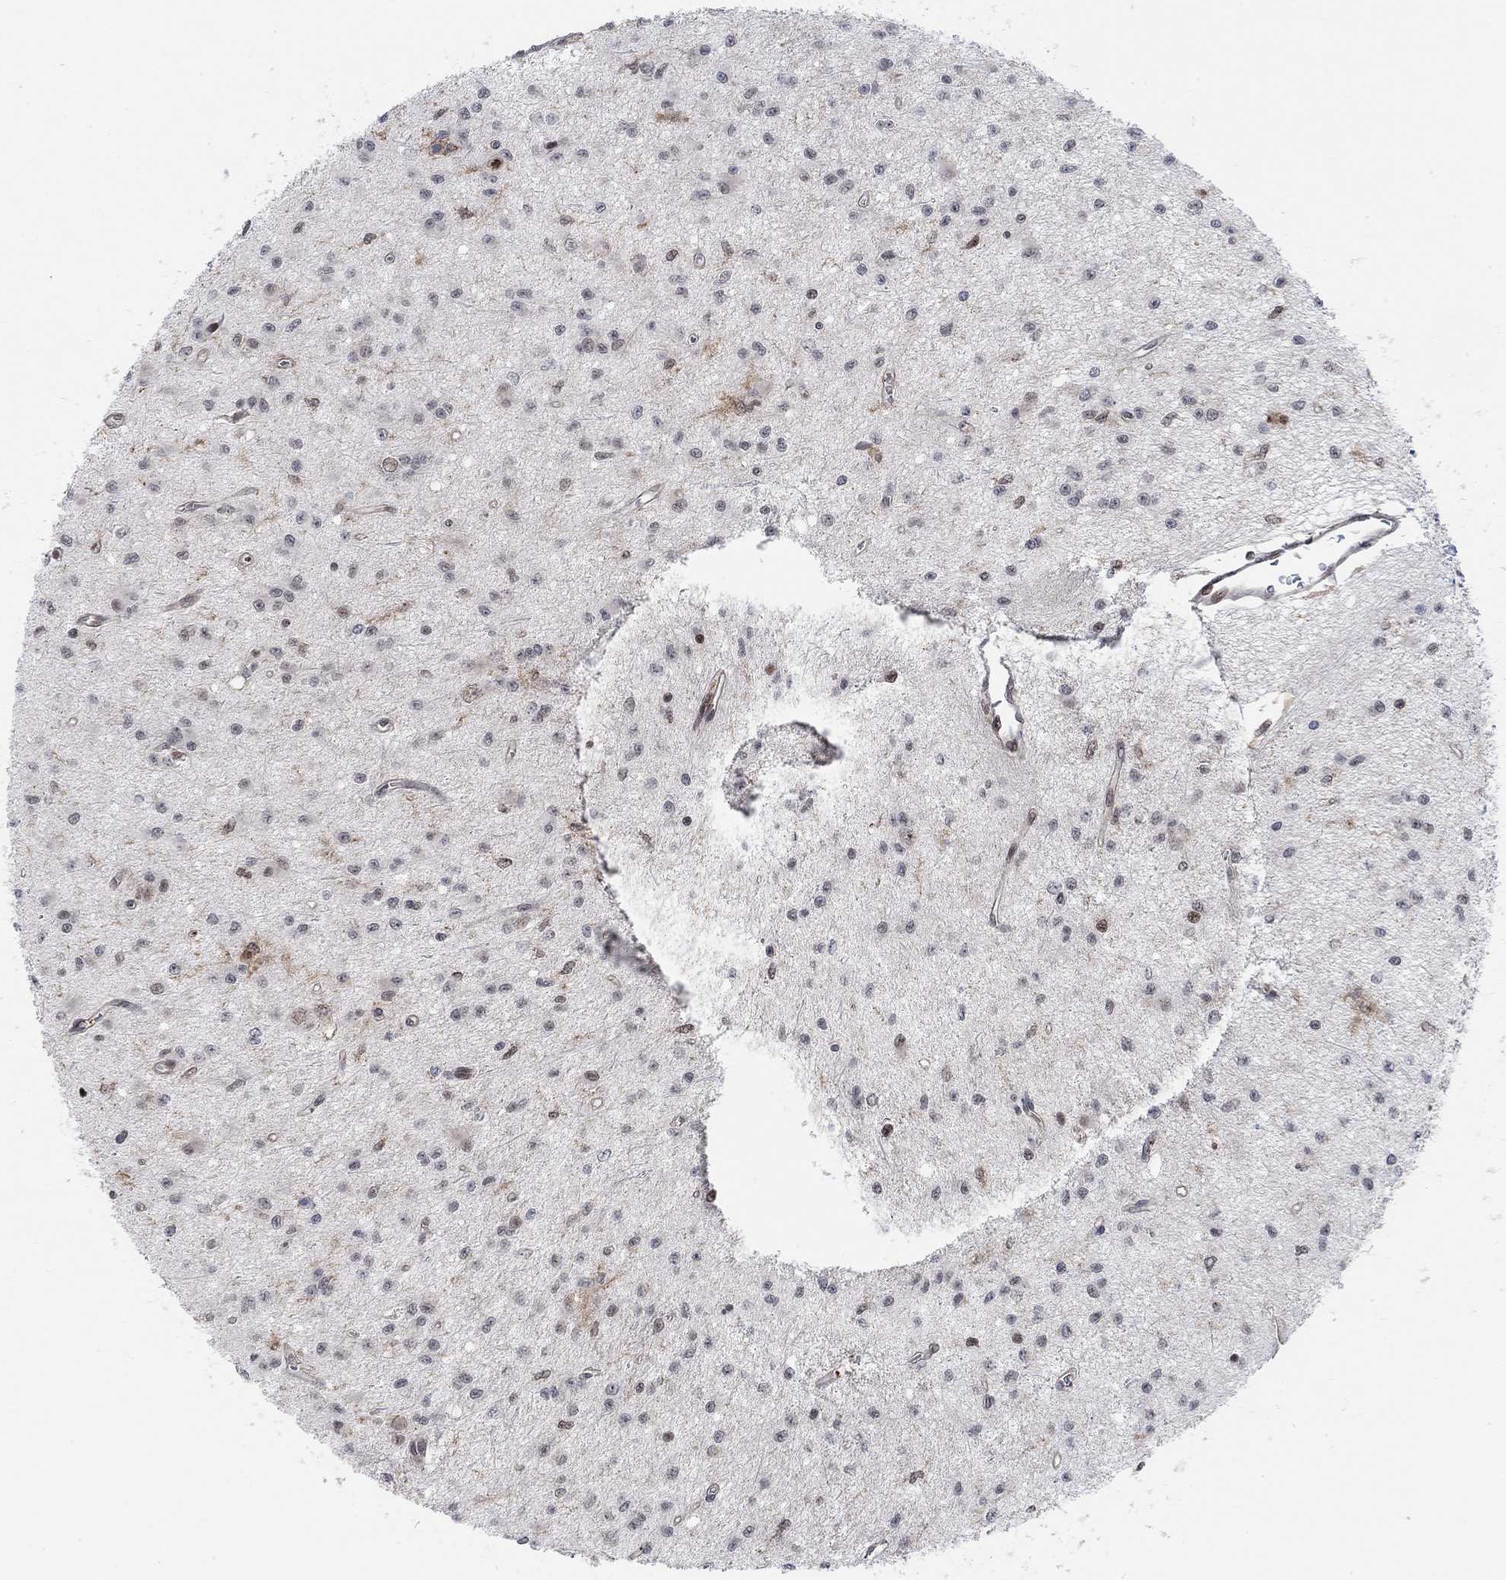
{"staining": {"intensity": "negative", "quantity": "none", "location": "none"}, "tissue": "glioma", "cell_type": "Tumor cells", "image_type": "cancer", "snomed": [{"axis": "morphology", "description": "Glioma, malignant, Low grade"}, {"axis": "topography", "description": "Brain"}], "caption": "A photomicrograph of human malignant glioma (low-grade) is negative for staining in tumor cells. (IHC, brightfield microscopy, high magnification).", "gene": "PWWP2B", "patient": {"sex": "female", "age": 45}}